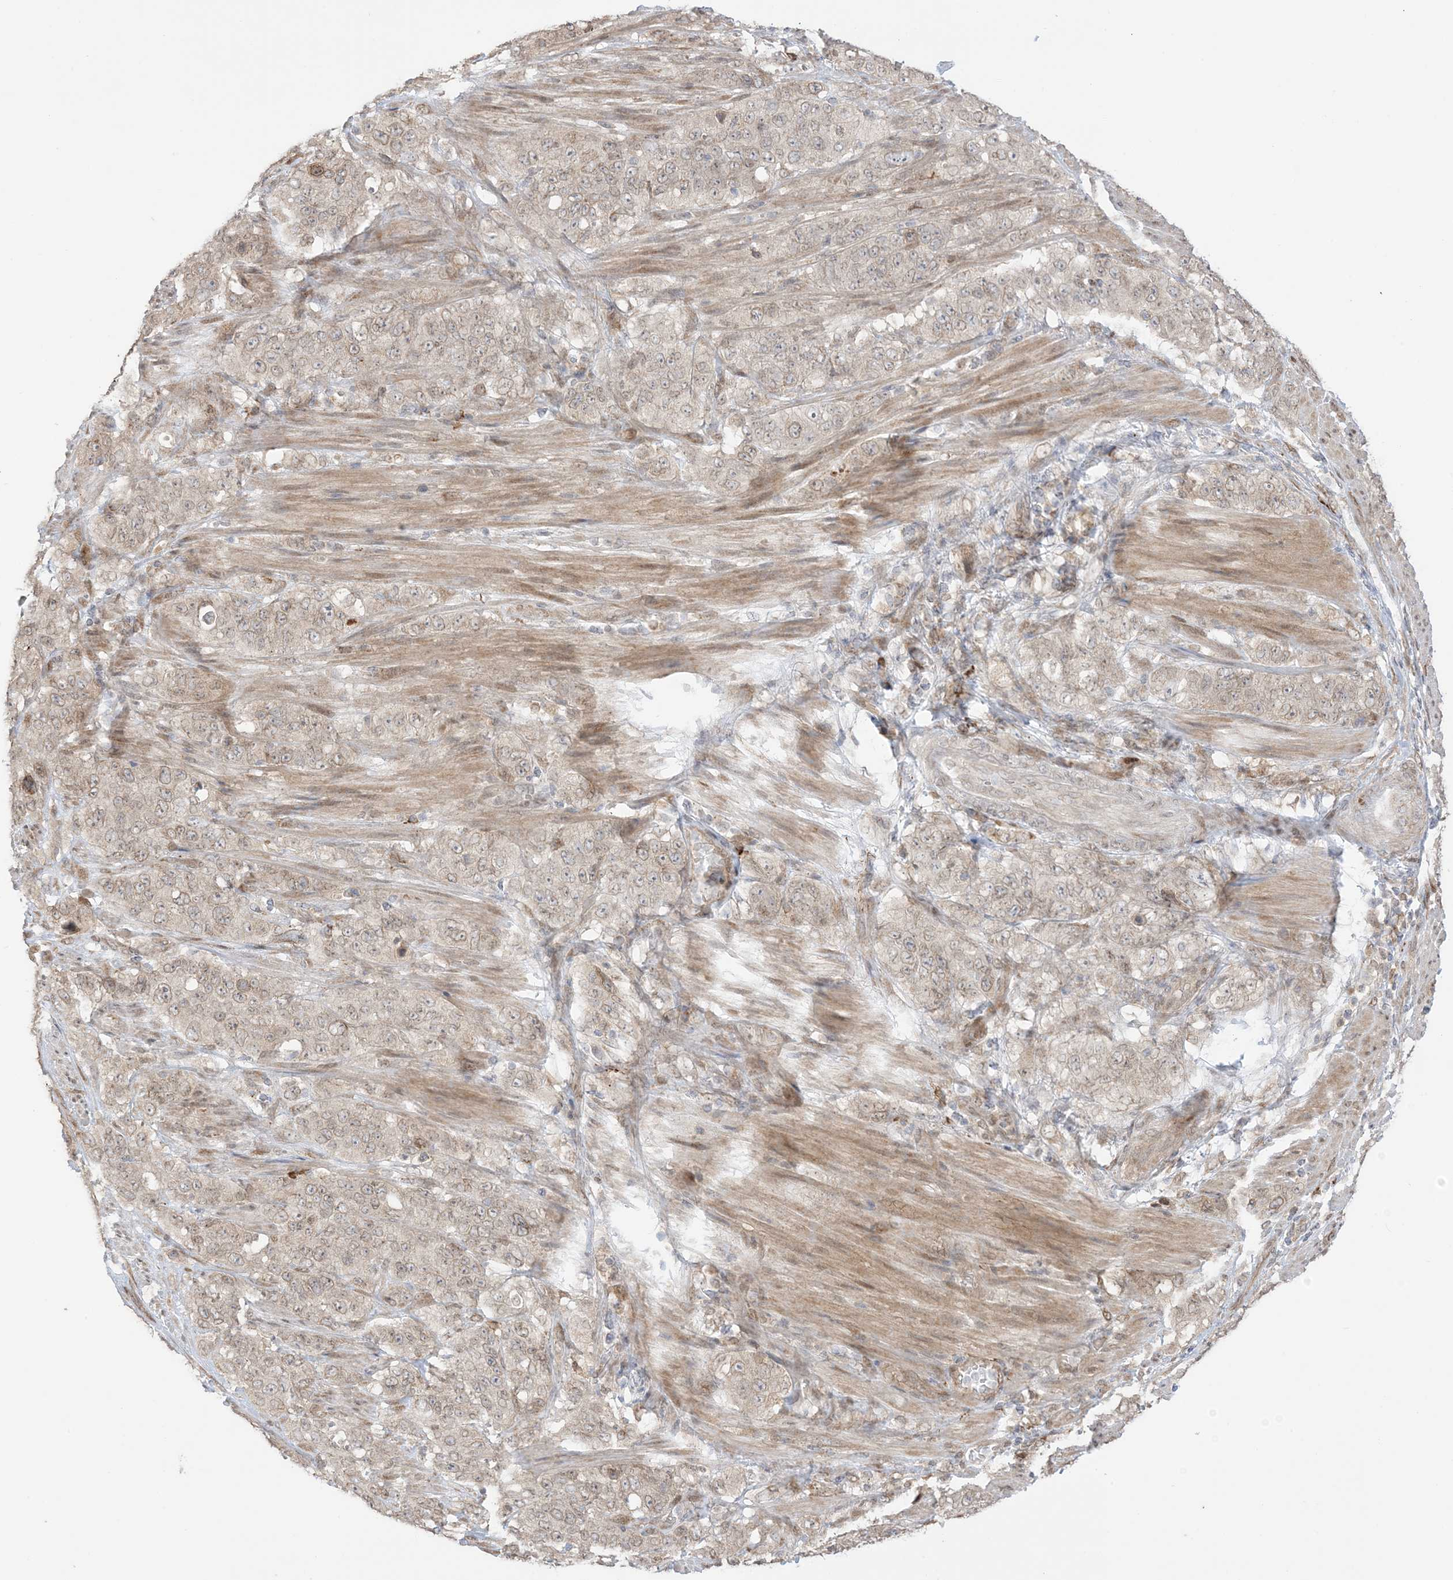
{"staining": {"intensity": "weak", "quantity": "25%-75%", "location": "cytoplasmic/membranous,nuclear"}, "tissue": "stomach cancer", "cell_type": "Tumor cells", "image_type": "cancer", "snomed": [{"axis": "morphology", "description": "Adenocarcinoma, NOS"}, {"axis": "topography", "description": "Stomach"}], "caption": "Immunohistochemistry (IHC) of human stomach adenocarcinoma reveals low levels of weak cytoplasmic/membranous and nuclear expression in about 25%-75% of tumor cells.", "gene": "UBE2E2", "patient": {"sex": "male", "age": 48}}